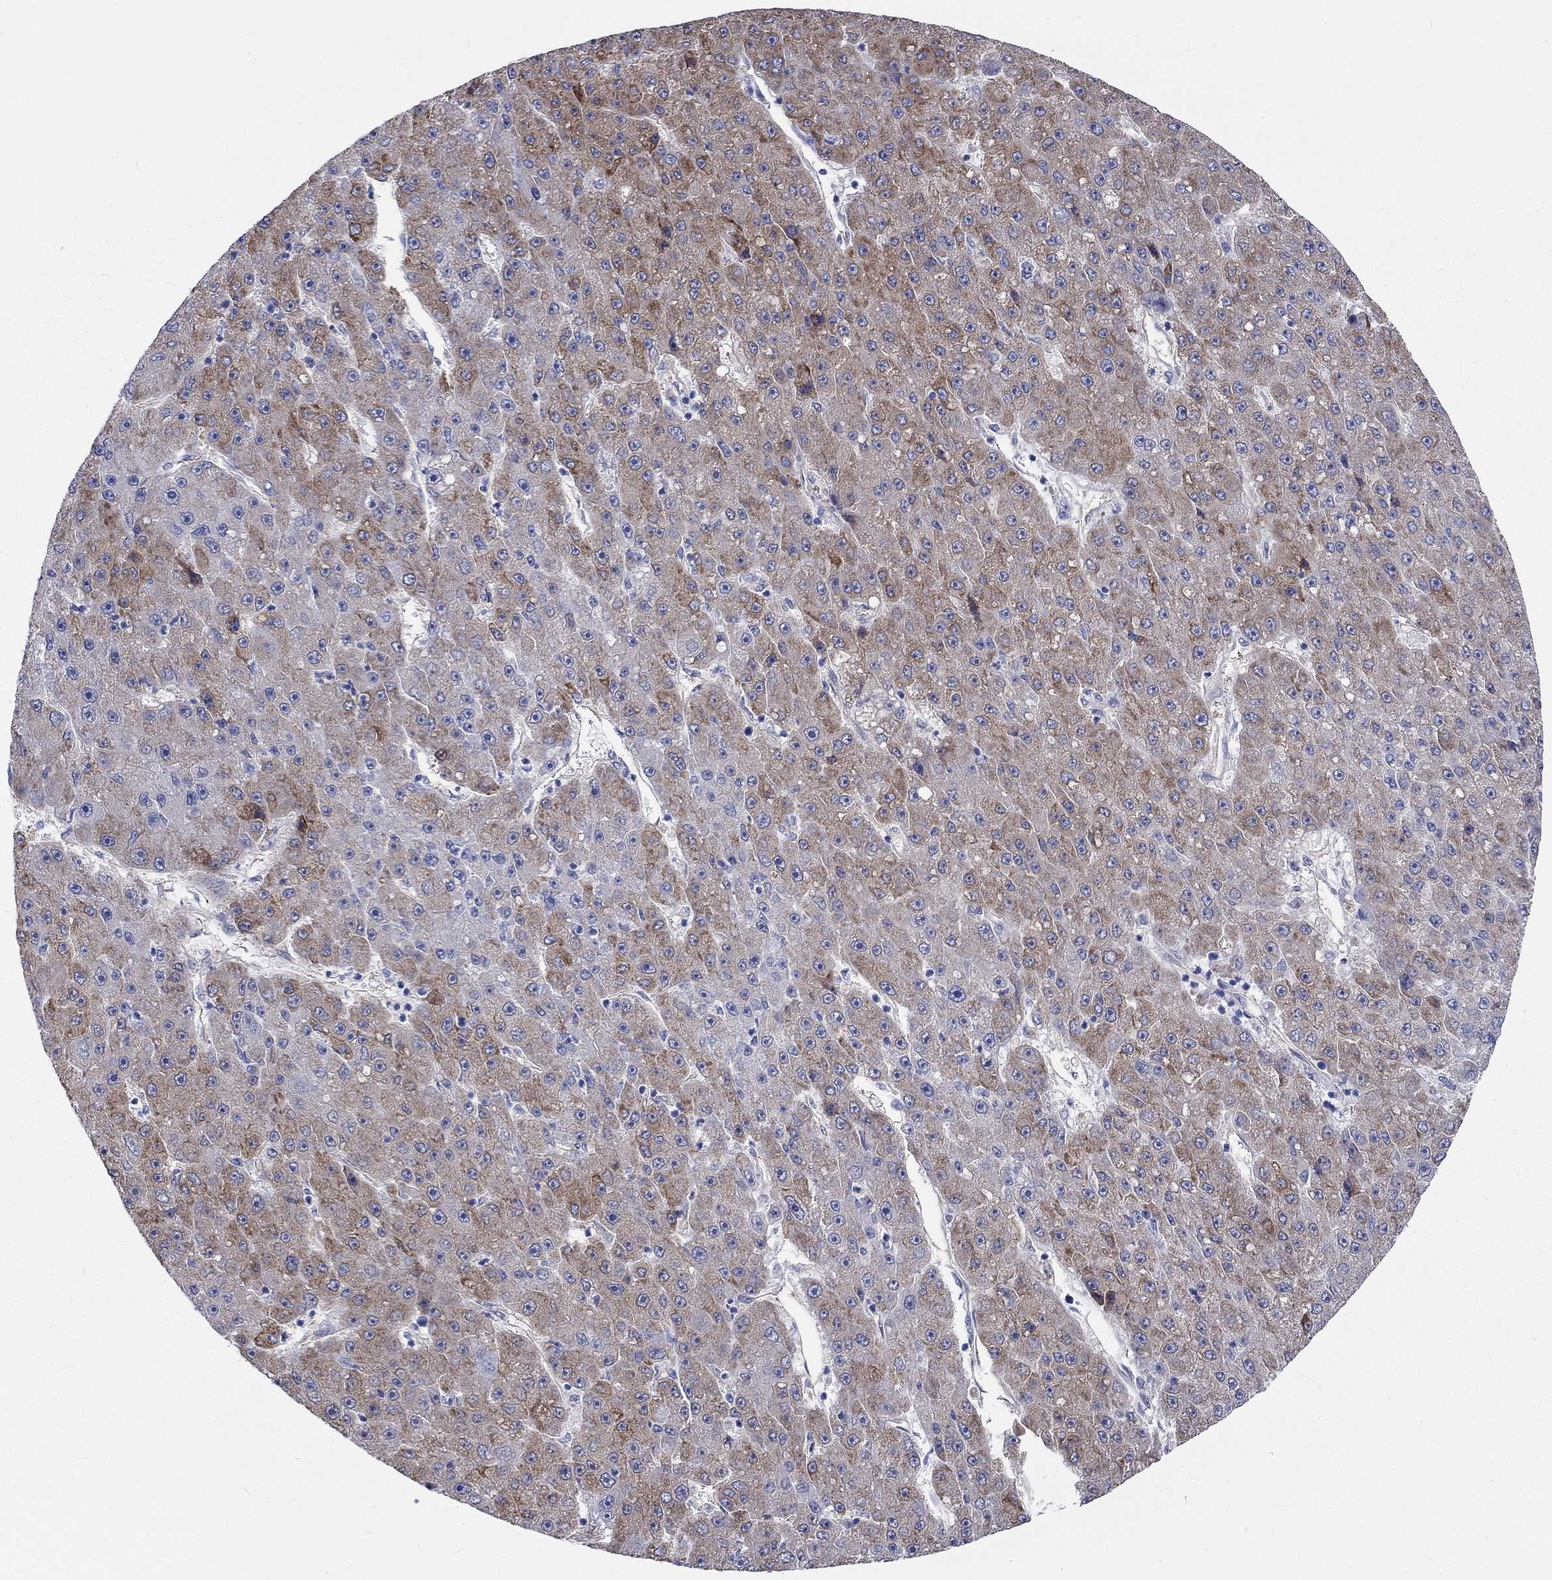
{"staining": {"intensity": "moderate", "quantity": "25%-75%", "location": "cytoplasmic/membranous"}, "tissue": "liver cancer", "cell_type": "Tumor cells", "image_type": "cancer", "snomed": [{"axis": "morphology", "description": "Carcinoma, Hepatocellular, NOS"}, {"axis": "topography", "description": "Liver"}], "caption": "This is a histology image of IHC staining of liver cancer (hepatocellular carcinoma), which shows moderate staining in the cytoplasmic/membranous of tumor cells.", "gene": "CDY2B", "patient": {"sex": "male", "age": 67}}